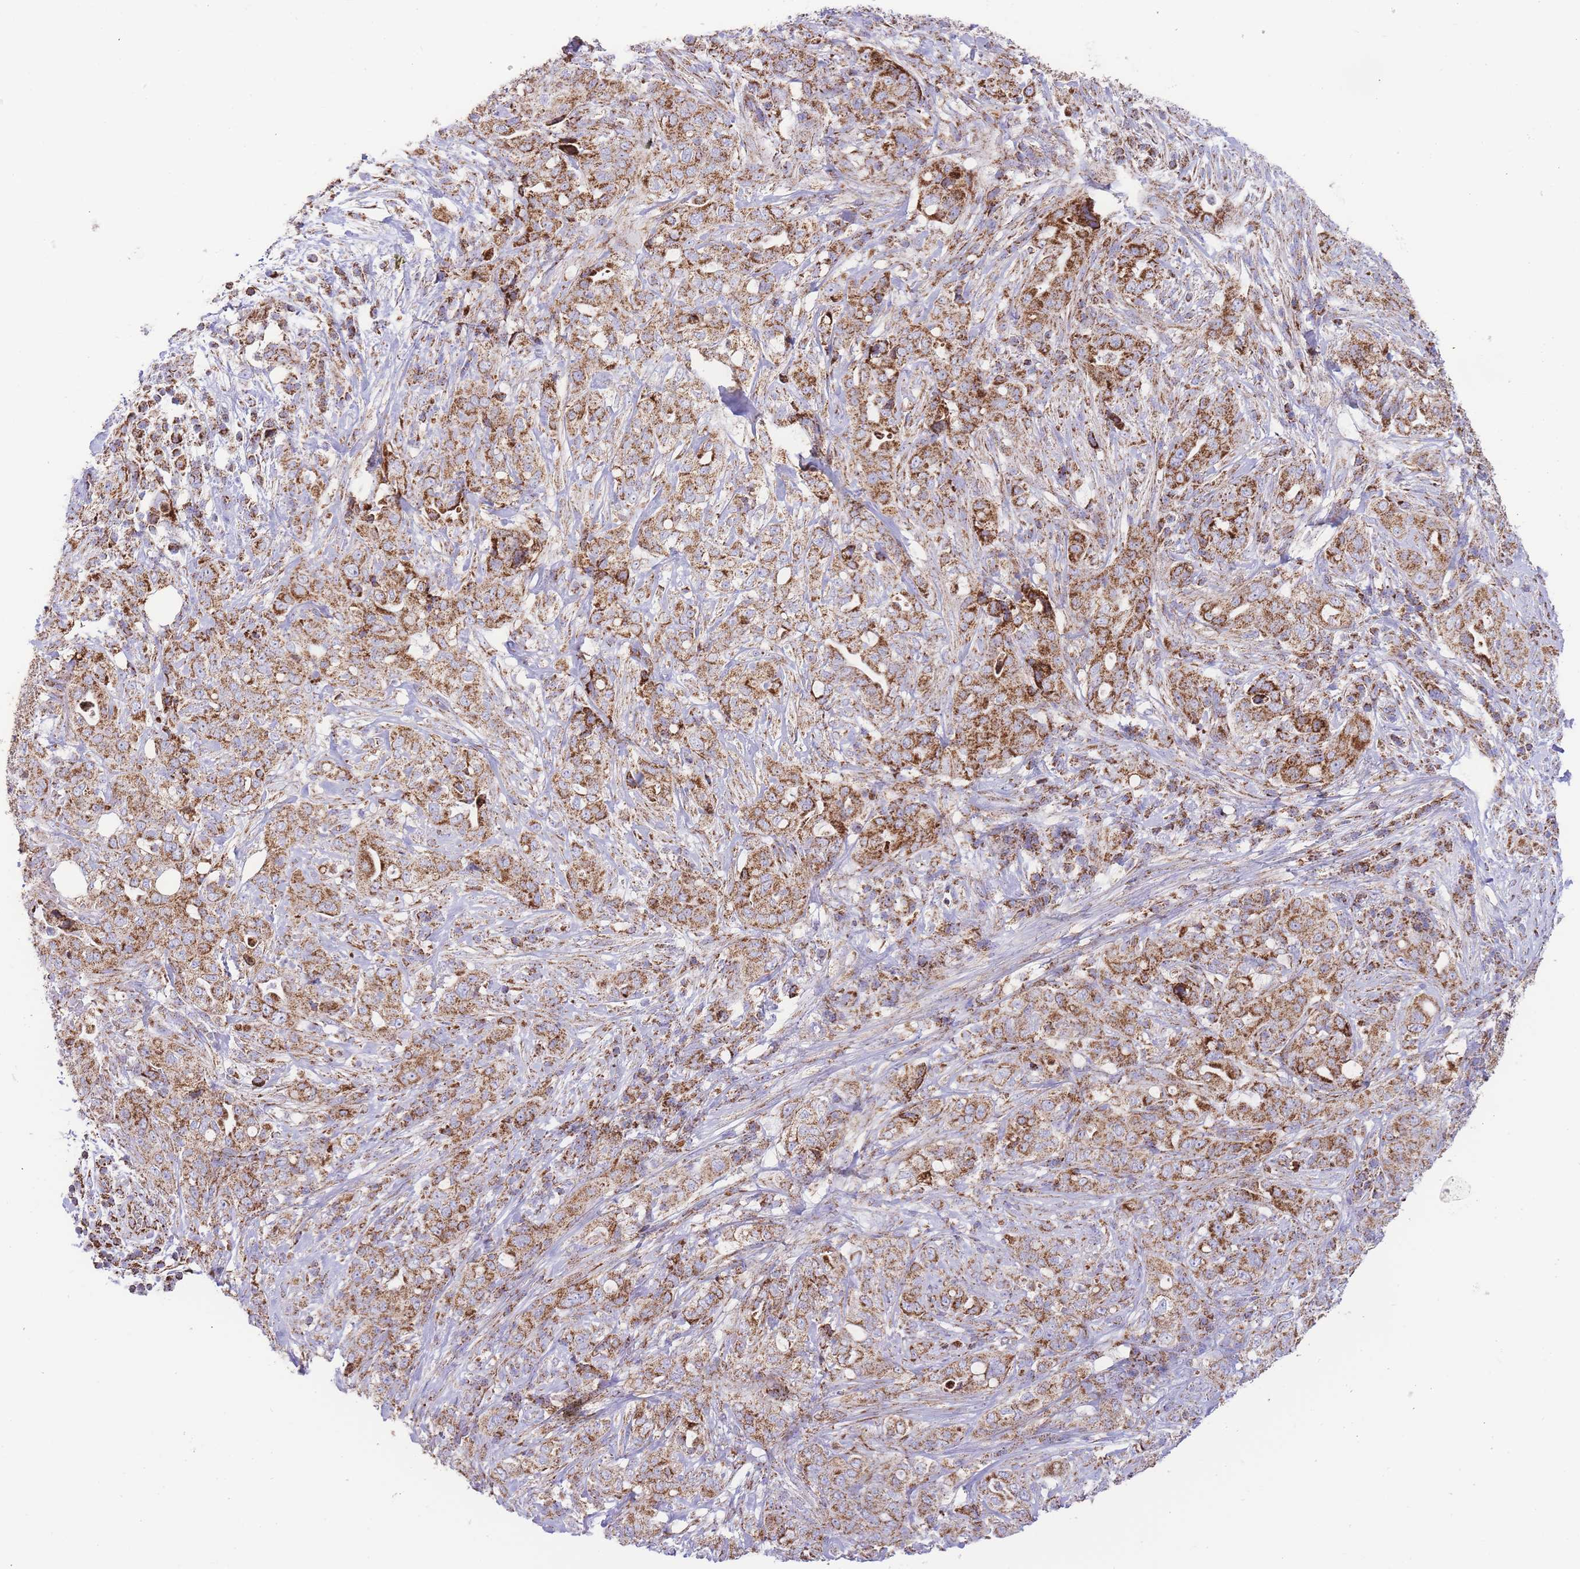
{"staining": {"intensity": "strong", "quantity": ">75%", "location": "cytoplasmic/membranous"}, "tissue": "pancreatic cancer", "cell_type": "Tumor cells", "image_type": "cancer", "snomed": [{"axis": "morphology", "description": "Normal tissue, NOS"}, {"axis": "morphology", "description": "Adenocarcinoma, NOS"}, {"axis": "topography", "description": "Lymph node"}, {"axis": "topography", "description": "Pancreas"}], "caption": "Protein staining displays strong cytoplasmic/membranous staining in about >75% of tumor cells in adenocarcinoma (pancreatic).", "gene": "GSTM1", "patient": {"sex": "female", "age": 67}}